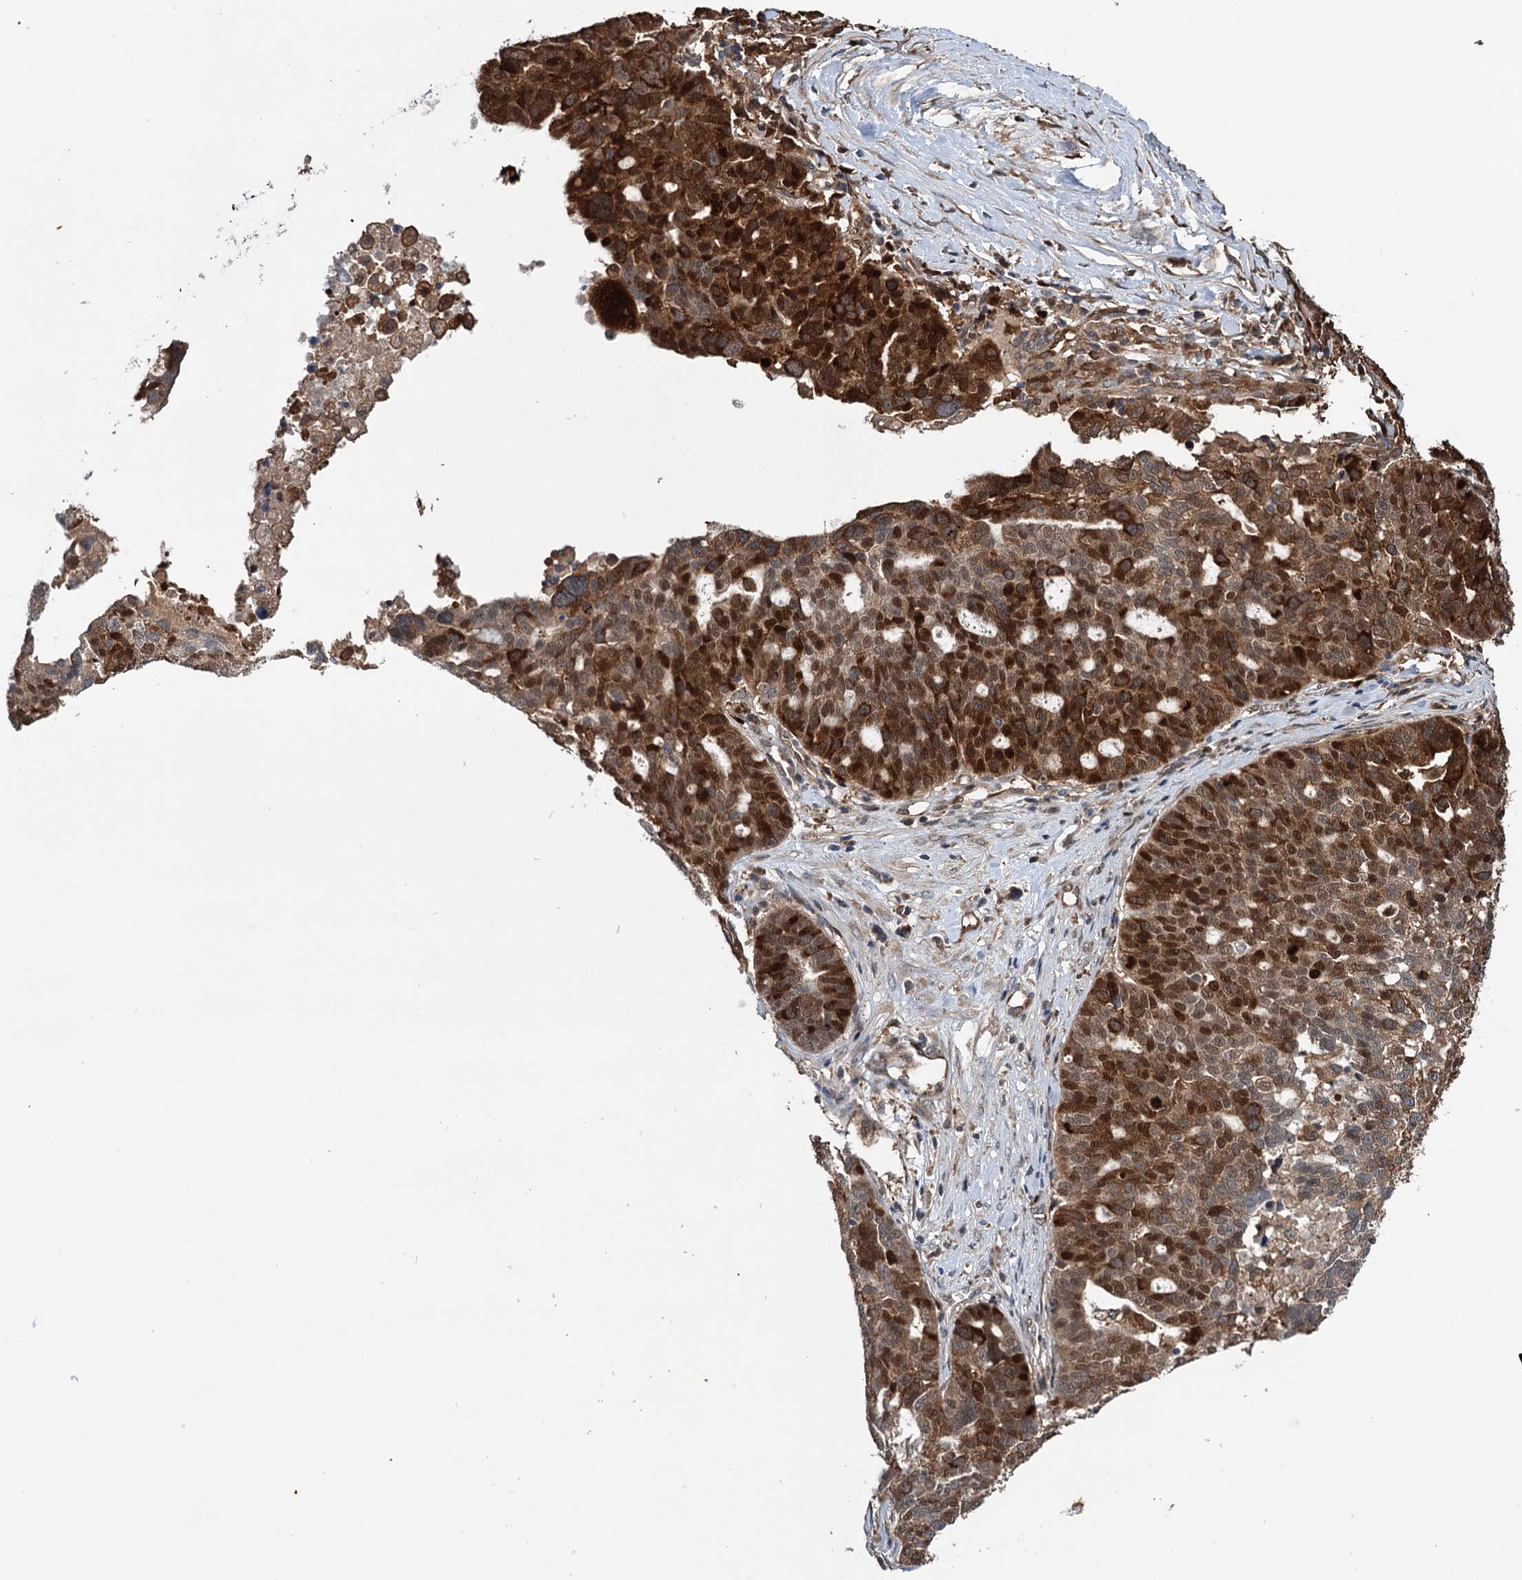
{"staining": {"intensity": "strong", "quantity": ">75%", "location": "cytoplasmic/membranous,nuclear"}, "tissue": "ovarian cancer", "cell_type": "Tumor cells", "image_type": "cancer", "snomed": [{"axis": "morphology", "description": "Cystadenocarcinoma, serous, NOS"}, {"axis": "topography", "description": "Ovary"}], "caption": "Immunohistochemical staining of human ovarian cancer (serous cystadenocarcinoma) demonstrates high levels of strong cytoplasmic/membranous and nuclear protein positivity in about >75% of tumor cells.", "gene": "NCAPD2", "patient": {"sex": "female", "age": 59}}